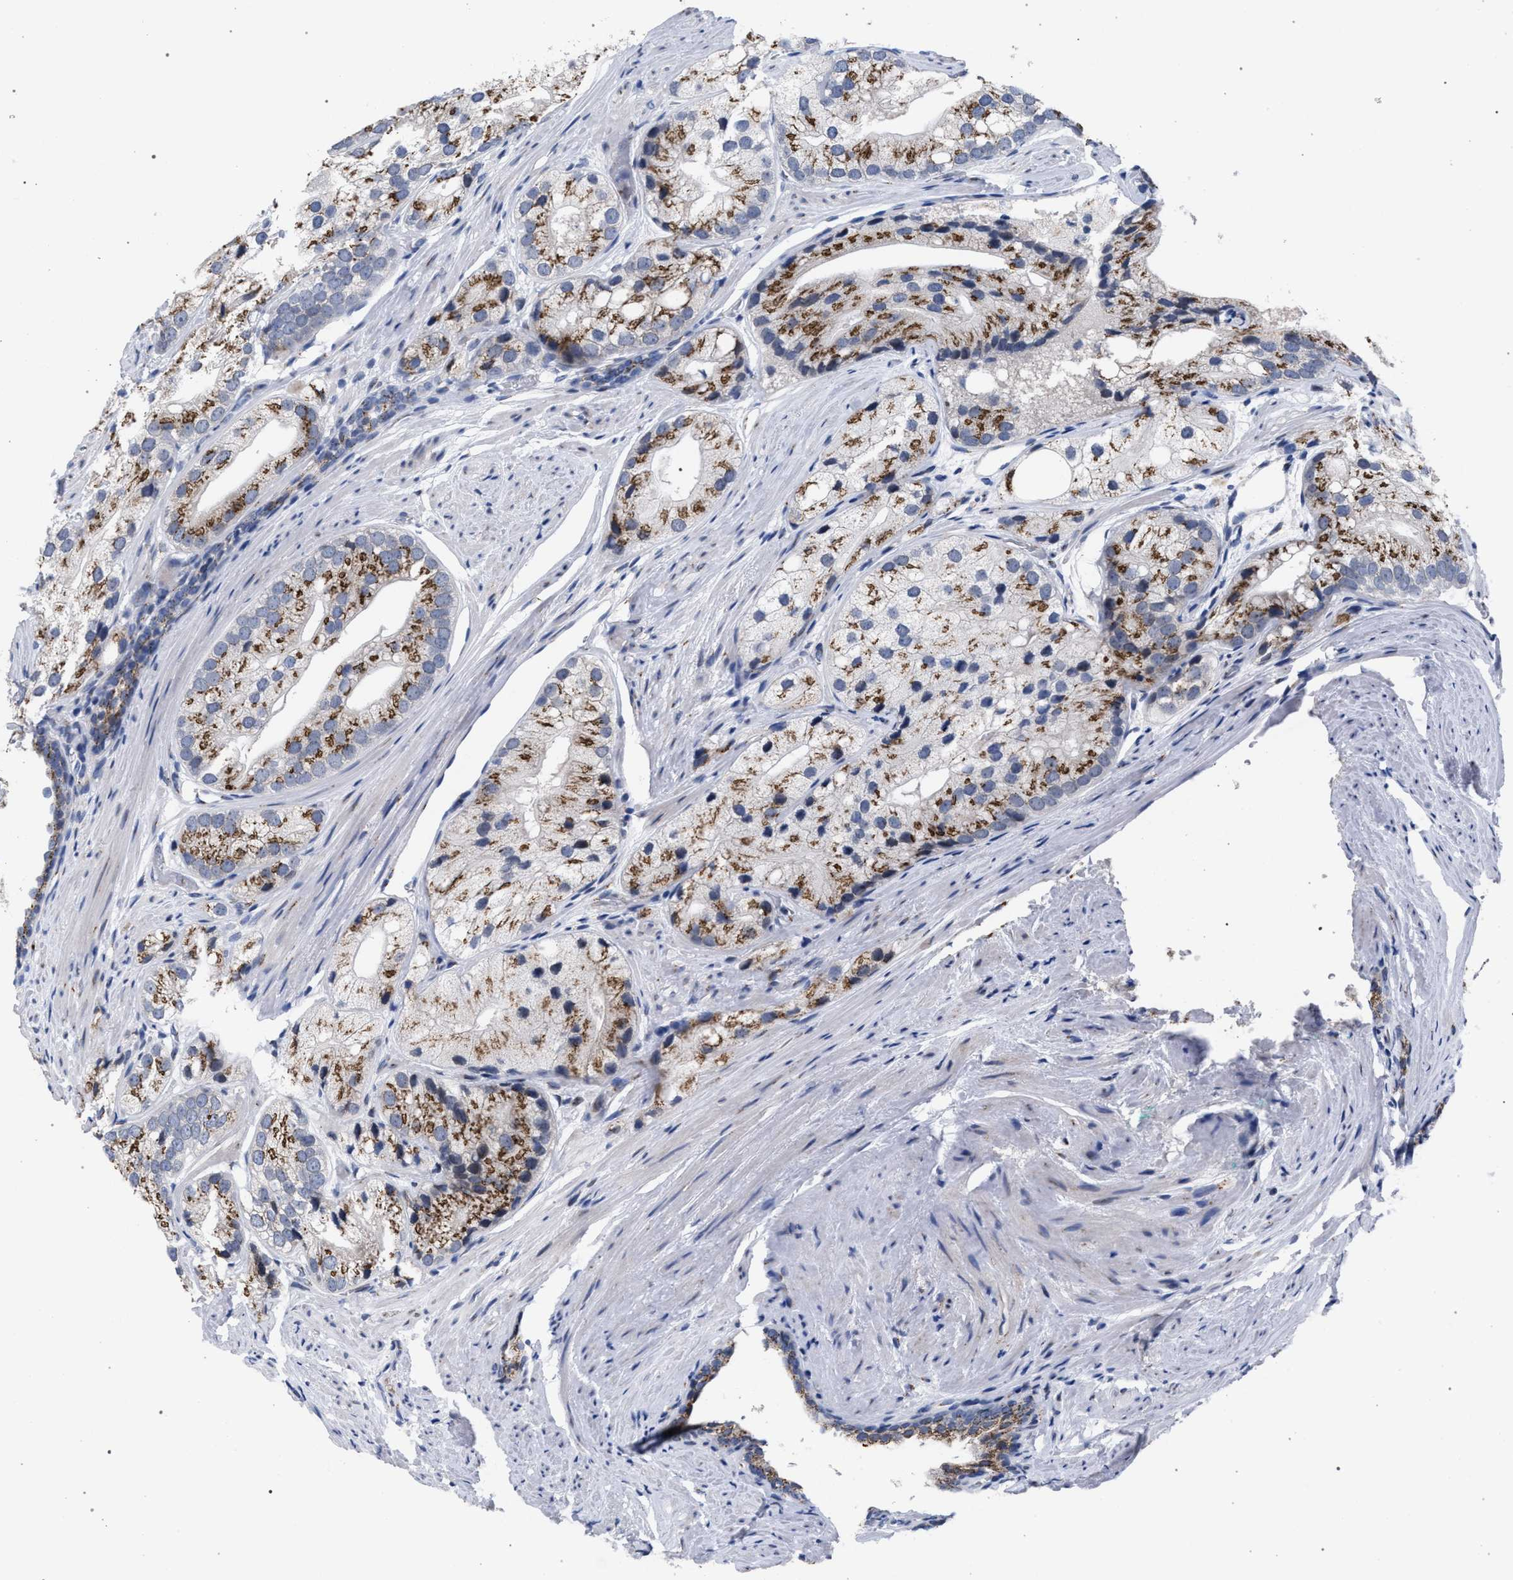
{"staining": {"intensity": "moderate", "quantity": ">75%", "location": "cytoplasmic/membranous"}, "tissue": "prostate cancer", "cell_type": "Tumor cells", "image_type": "cancer", "snomed": [{"axis": "morphology", "description": "Adenocarcinoma, Low grade"}, {"axis": "topography", "description": "Prostate"}], "caption": "Immunohistochemical staining of human prostate low-grade adenocarcinoma demonstrates moderate cytoplasmic/membranous protein staining in approximately >75% of tumor cells.", "gene": "GOLGA2", "patient": {"sex": "male", "age": 69}}